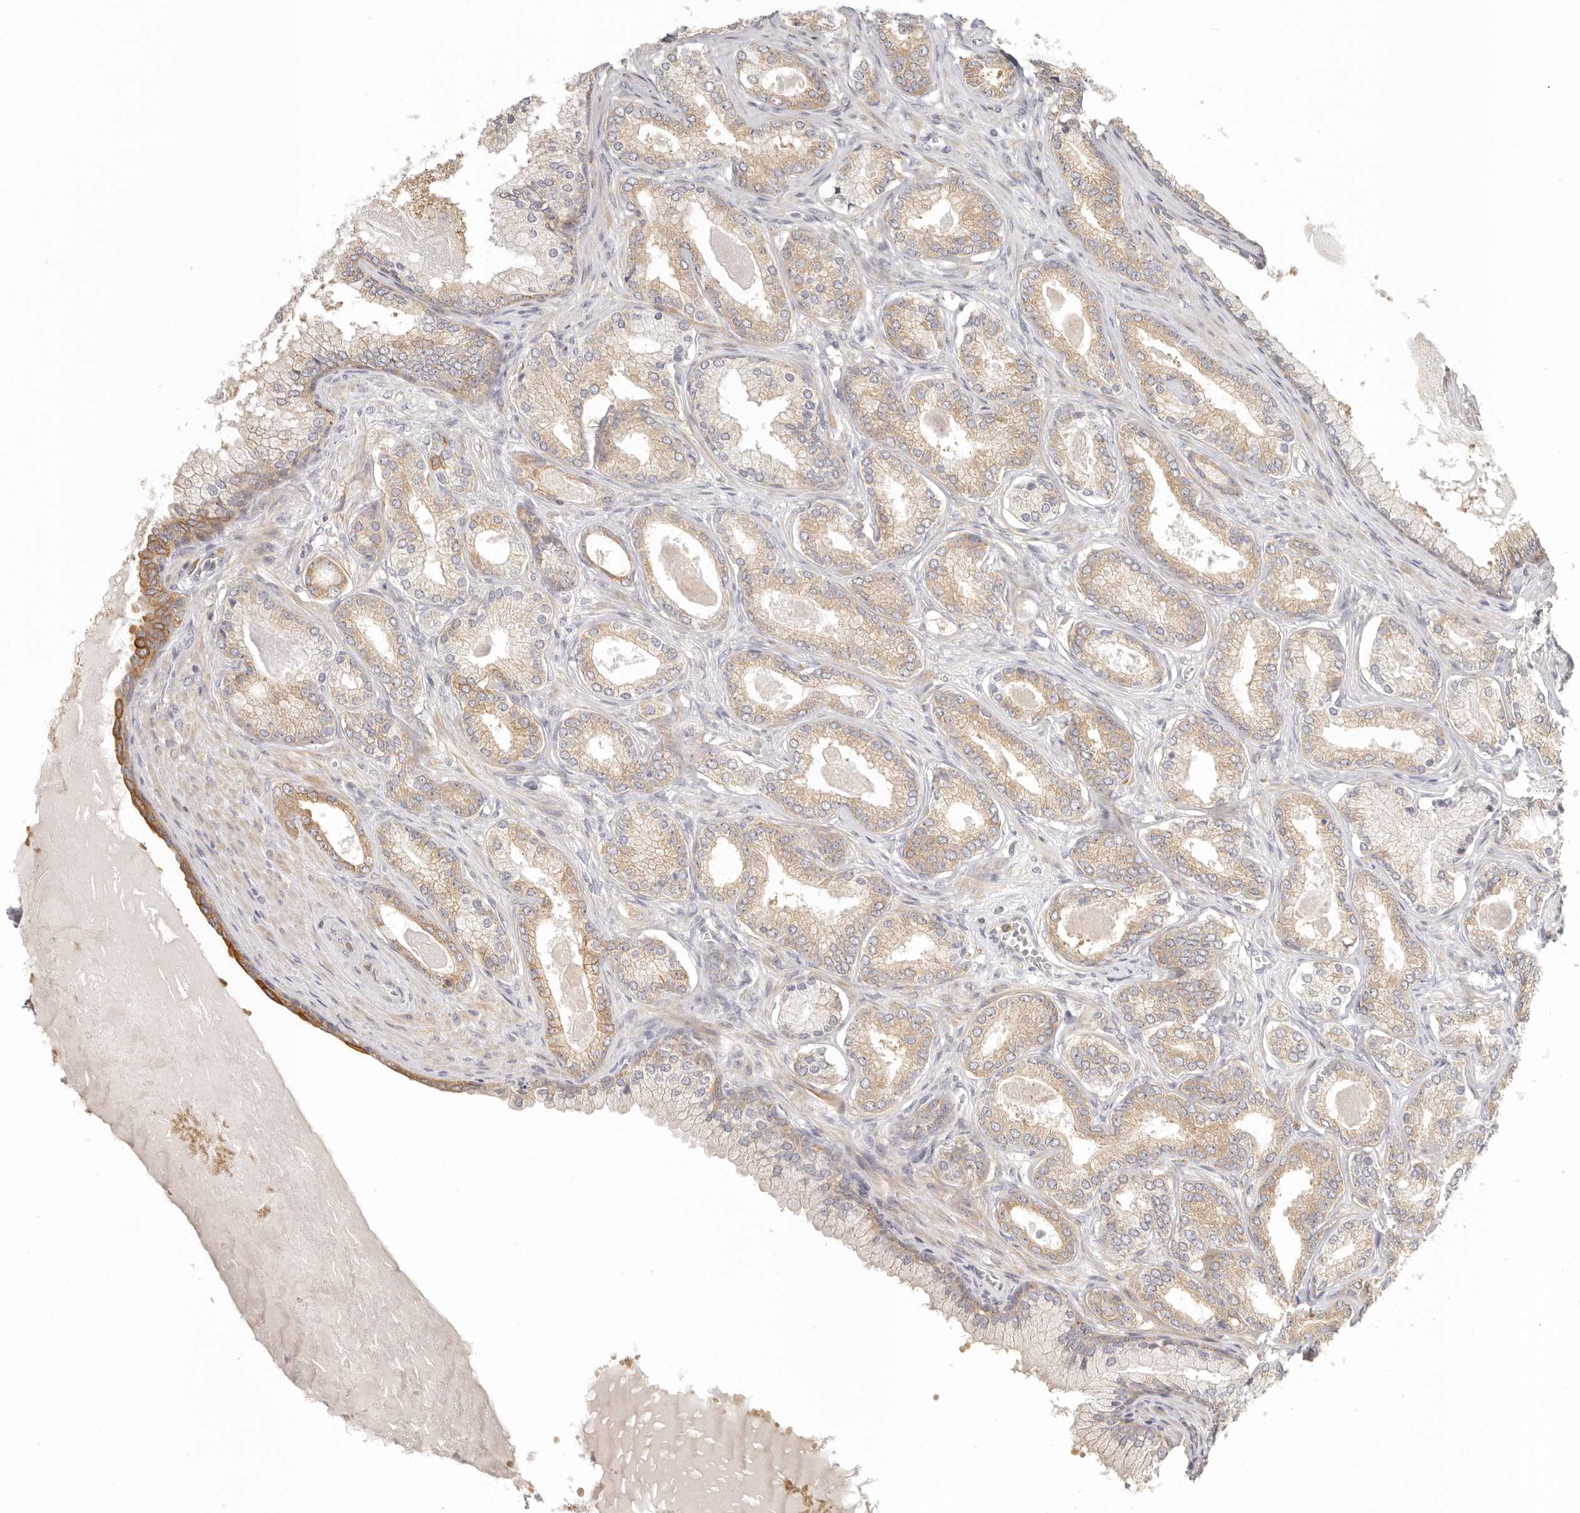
{"staining": {"intensity": "strong", "quantity": "25%-75%", "location": "cytoplasmic/membranous"}, "tissue": "prostate cancer", "cell_type": "Tumor cells", "image_type": "cancer", "snomed": [{"axis": "morphology", "description": "Adenocarcinoma, Low grade"}, {"axis": "topography", "description": "Prostate"}], "caption": "IHC micrograph of neoplastic tissue: human prostate low-grade adenocarcinoma stained using IHC shows high levels of strong protein expression localized specifically in the cytoplasmic/membranous of tumor cells, appearing as a cytoplasmic/membranous brown color.", "gene": "ANXA9", "patient": {"sex": "male", "age": 70}}